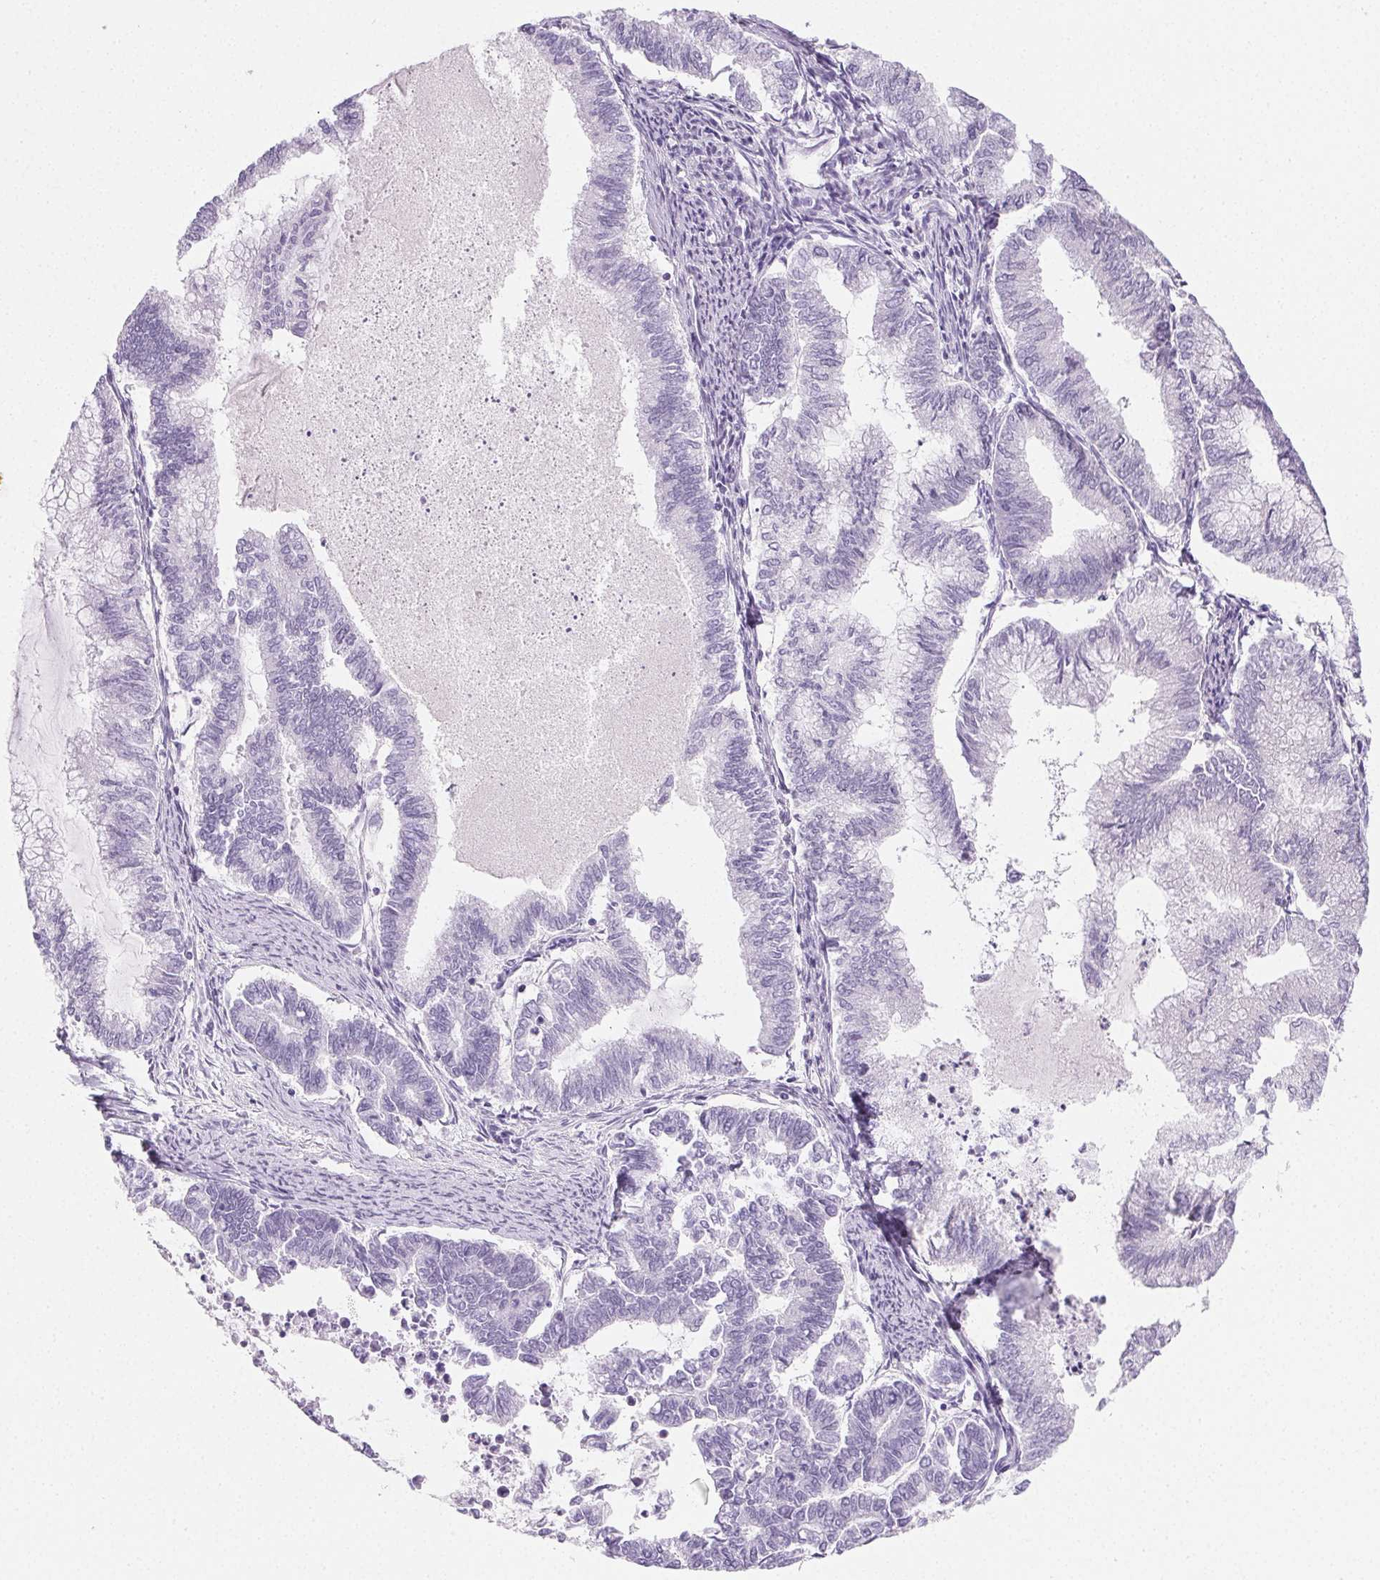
{"staining": {"intensity": "negative", "quantity": "none", "location": "none"}, "tissue": "endometrial cancer", "cell_type": "Tumor cells", "image_type": "cancer", "snomed": [{"axis": "morphology", "description": "Adenocarcinoma, NOS"}, {"axis": "topography", "description": "Endometrium"}], "caption": "This micrograph is of endometrial adenocarcinoma stained with immunohistochemistry (IHC) to label a protein in brown with the nuclei are counter-stained blue. There is no expression in tumor cells. (DAB immunohistochemistry, high magnification).", "gene": "PRSS3", "patient": {"sex": "female", "age": 79}}